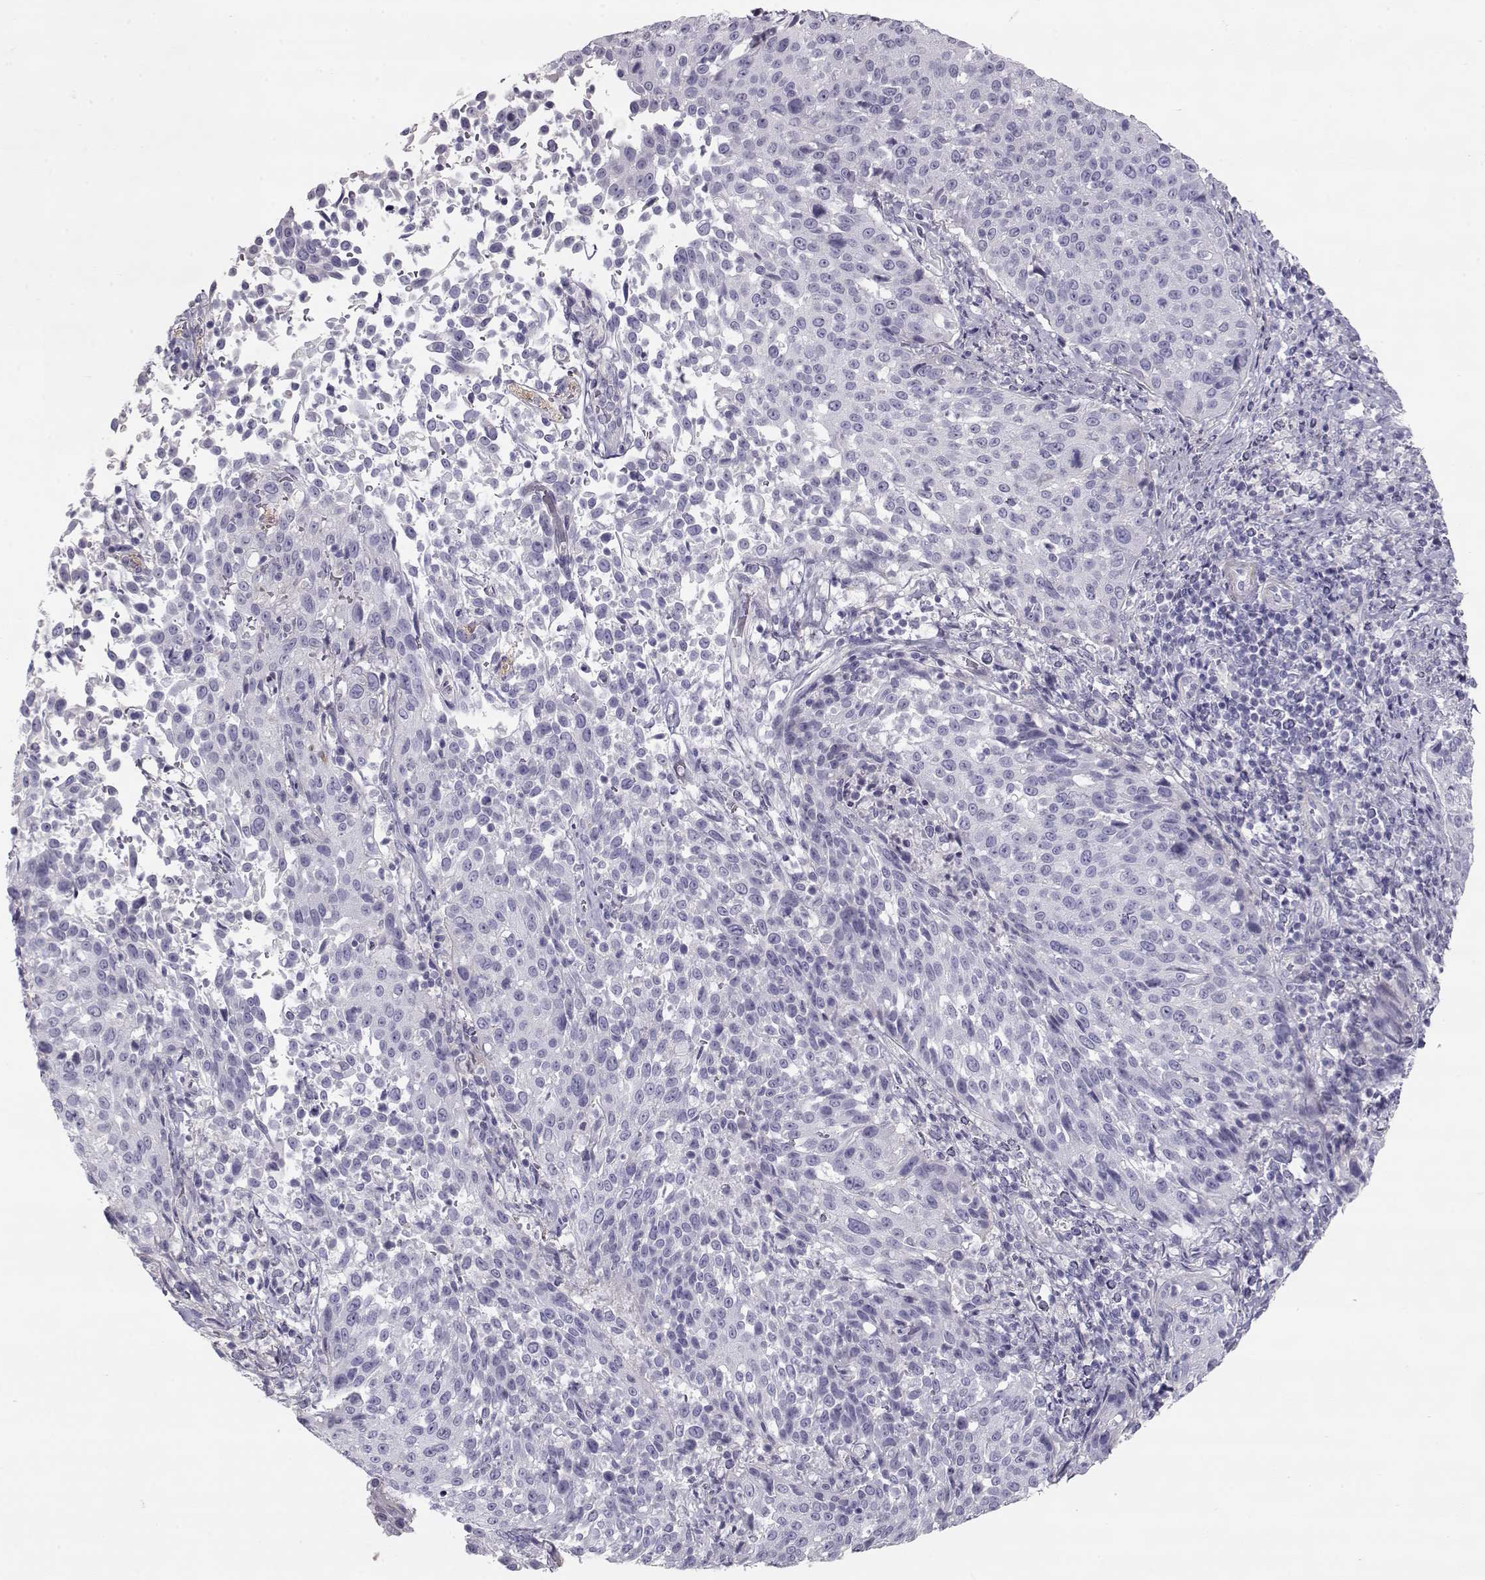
{"staining": {"intensity": "negative", "quantity": "none", "location": "none"}, "tissue": "cervical cancer", "cell_type": "Tumor cells", "image_type": "cancer", "snomed": [{"axis": "morphology", "description": "Squamous cell carcinoma, NOS"}, {"axis": "topography", "description": "Cervix"}], "caption": "Histopathology image shows no protein positivity in tumor cells of cervical cancer (squamous cell carcinoma) tissue.", "gene": "SLITRK3", "patient": {"sex": "female", "age": 26}}